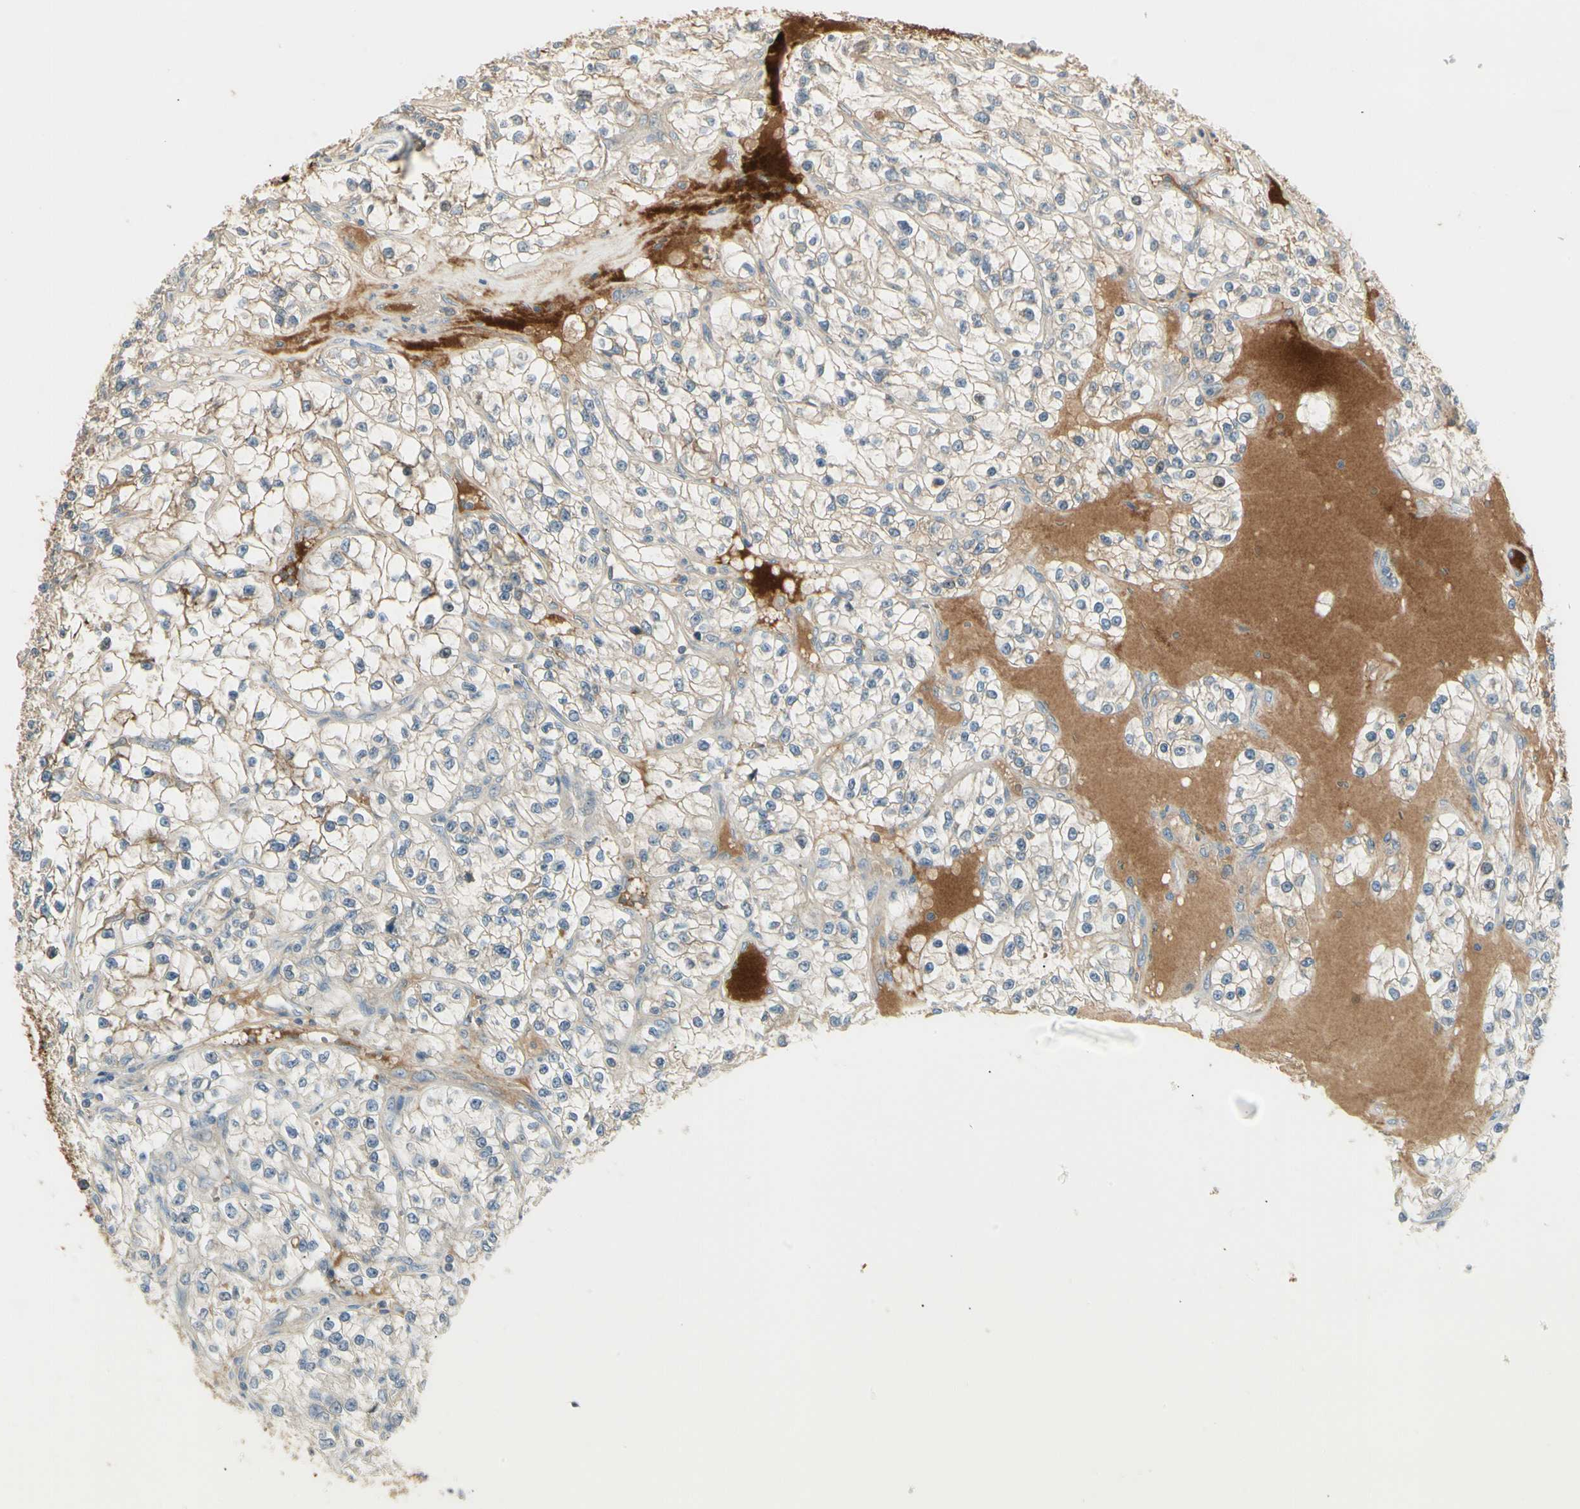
{"staining": {"intensity": "moderate", "quantity": "<25%", "location": "cytoplasmic/membranous"}, "tissue": "renal cancer", "cell_type": "Tumor cells", "image_type": "cancer", "snomed": [{"axis": "morphology", "description": "Adenocarcinoma, NOS"}, {"axis": "topography", "description": "Kidney"}], "caption": "Tumor cells reveal low levels of moderate cytoplasmic/membranous positivity in approximately <25% of cells in human renal cancer (adenocarcinoma).", "gene": "SKIL", "patient": {"sex": "female", "age": 57}}